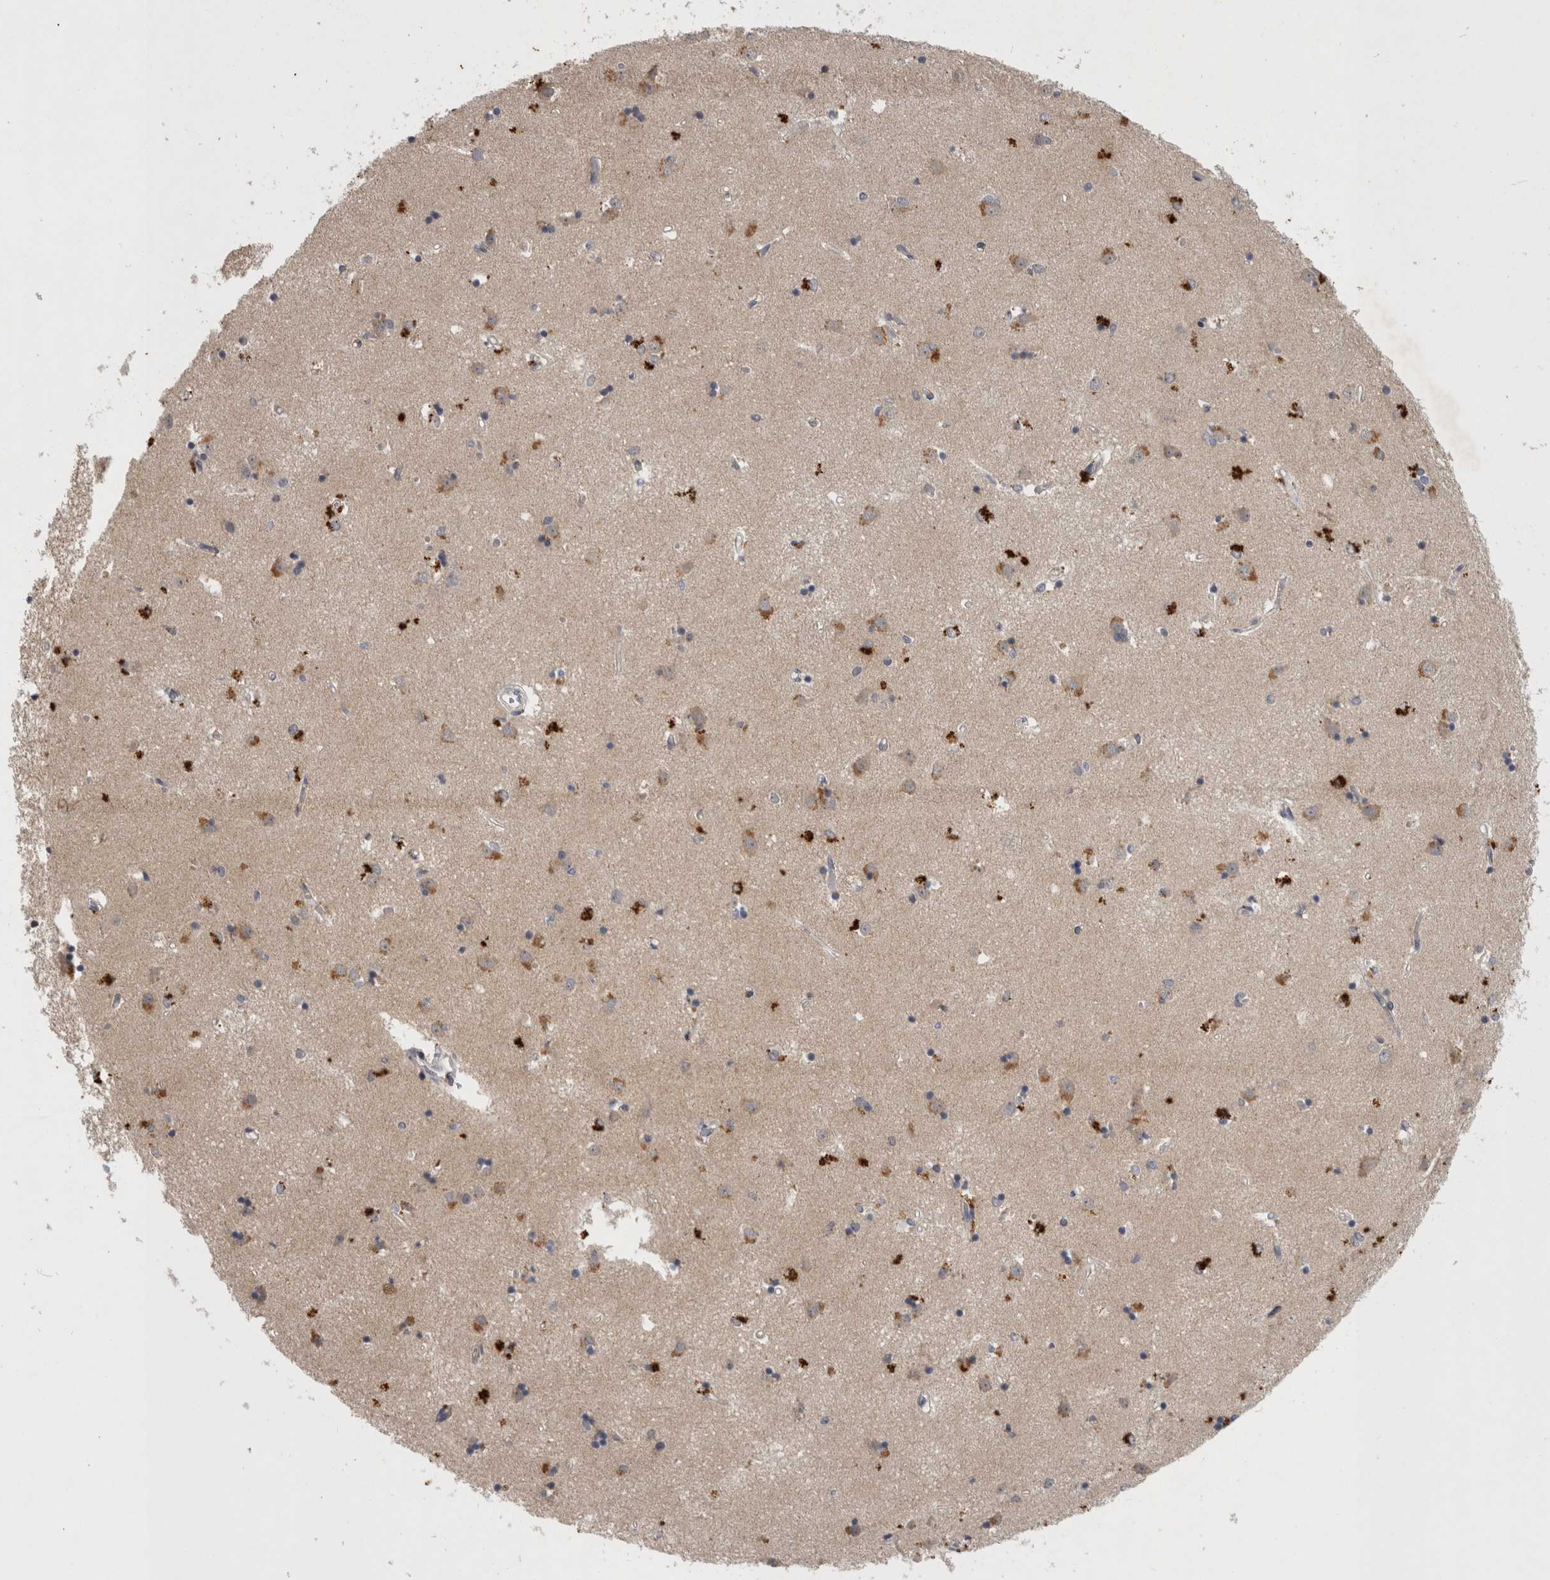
{"staining": {"intensity": "strong", "quantity": "<25%", "location": "cytoplasmic/membranous"}, "tissue": "caudate", "cell_type": "Glial cells", "image_type": "normal", "snomed": [{"axis": "morphology", "description": "Normal tissue, NOS"}, {"axis": "topography", "description": "Lateral ventricle wall"}], "caption": "A brown stain highlights strong cytoplasmic/membranous positivity of a protein in glial cells of benign human caudate.", "gene": "RHPN1", "patient": {"sex": "male", "age": 45}}